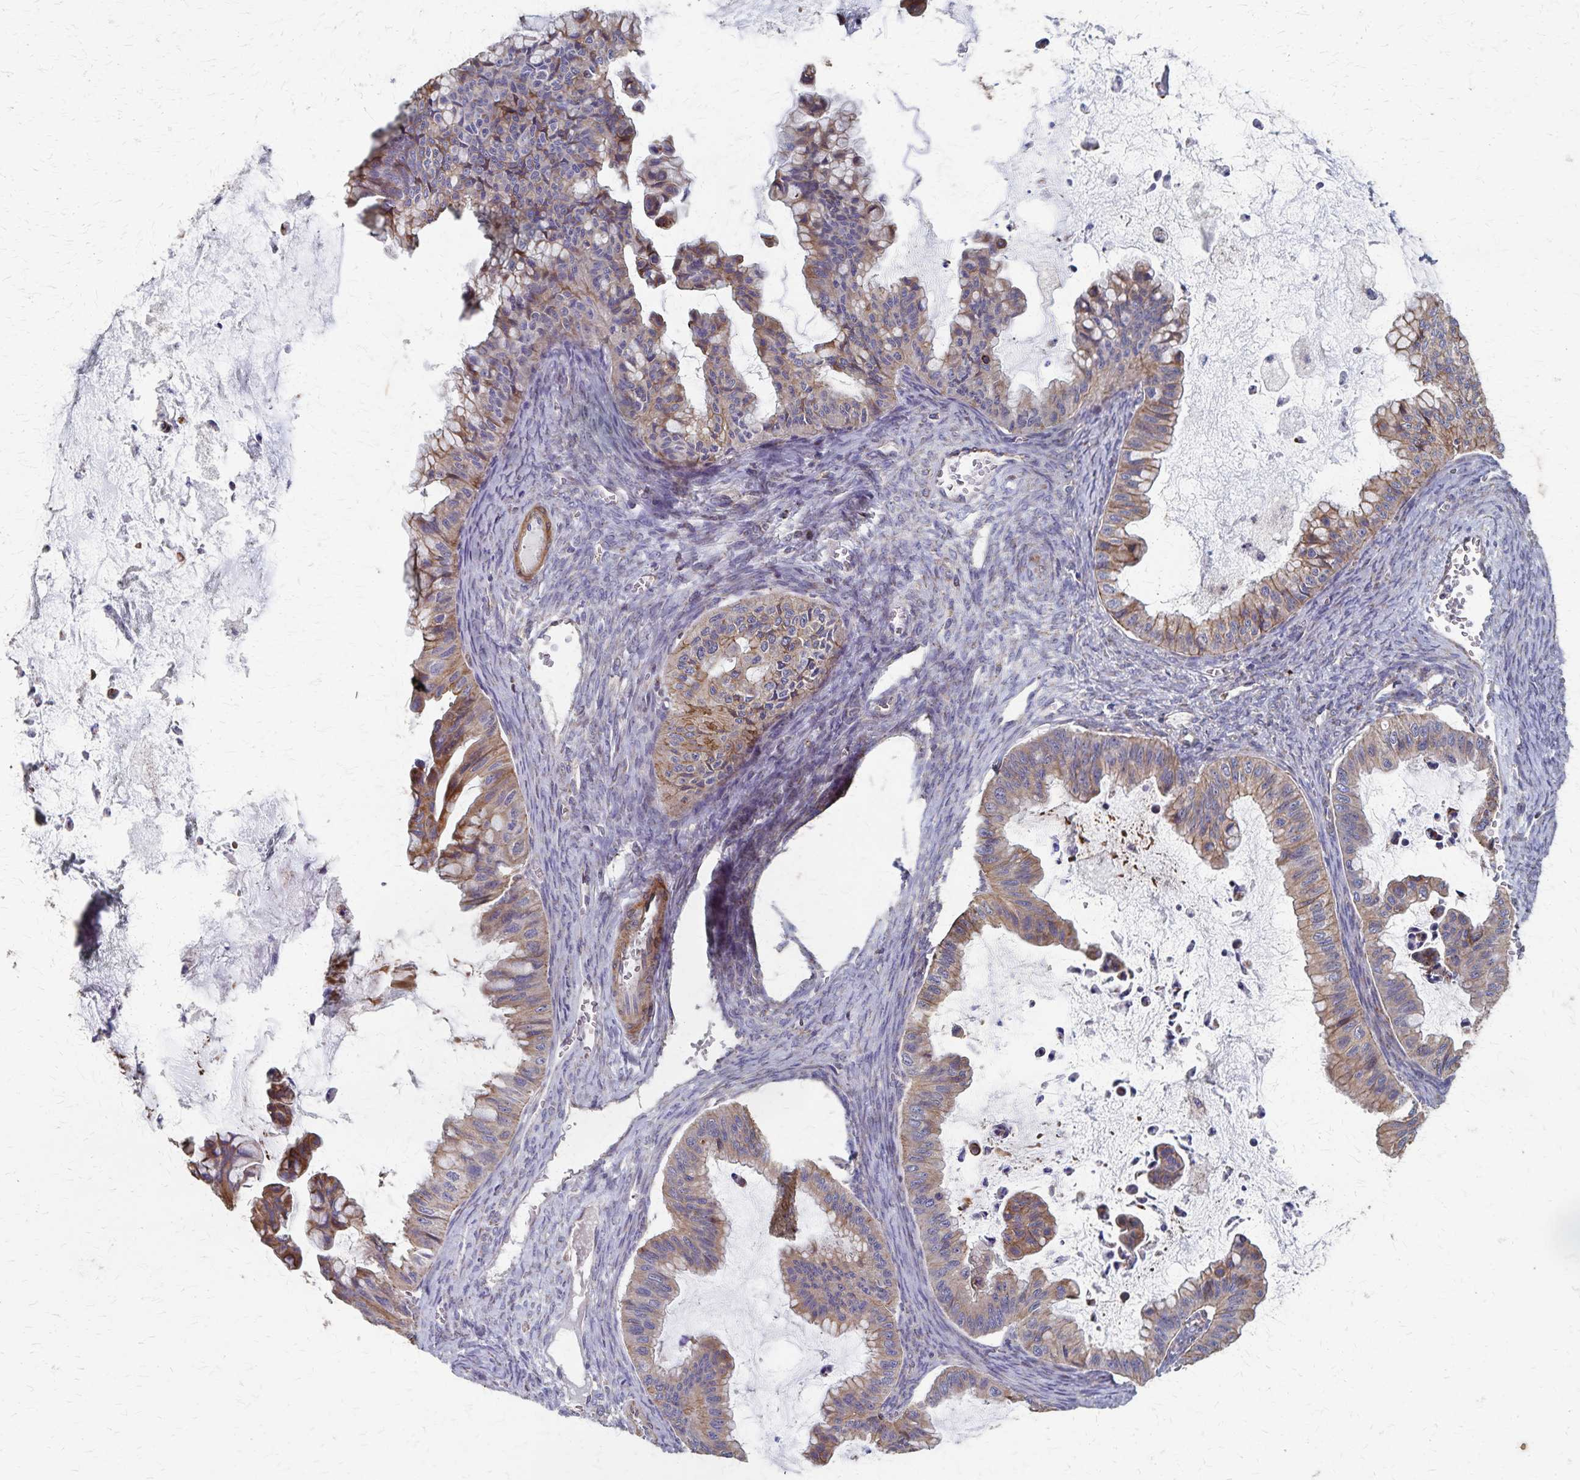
{"staining": {"intensity": "weak", "quantity": ">75%", "location": "cytoplasmic/membranous"}, "tissue": "ovarian cancer", "cell_type": "Tumor cells", "image_type": "cancer", "snomed": [{"axis": "morphology", "description": "Cystadenocarcinoma, mucinous, NOS"}, {"axis": "topography", "description": "Ovary"}], "caption": "Ovarian mucinous cystadenocarcinoma stained with a brown dye reveals weak cytoplasmic/membranous positive expression in about >75% of tumor cells.", "gene": "PGAP2", "patient": {"sex": "female", "age": 72}}